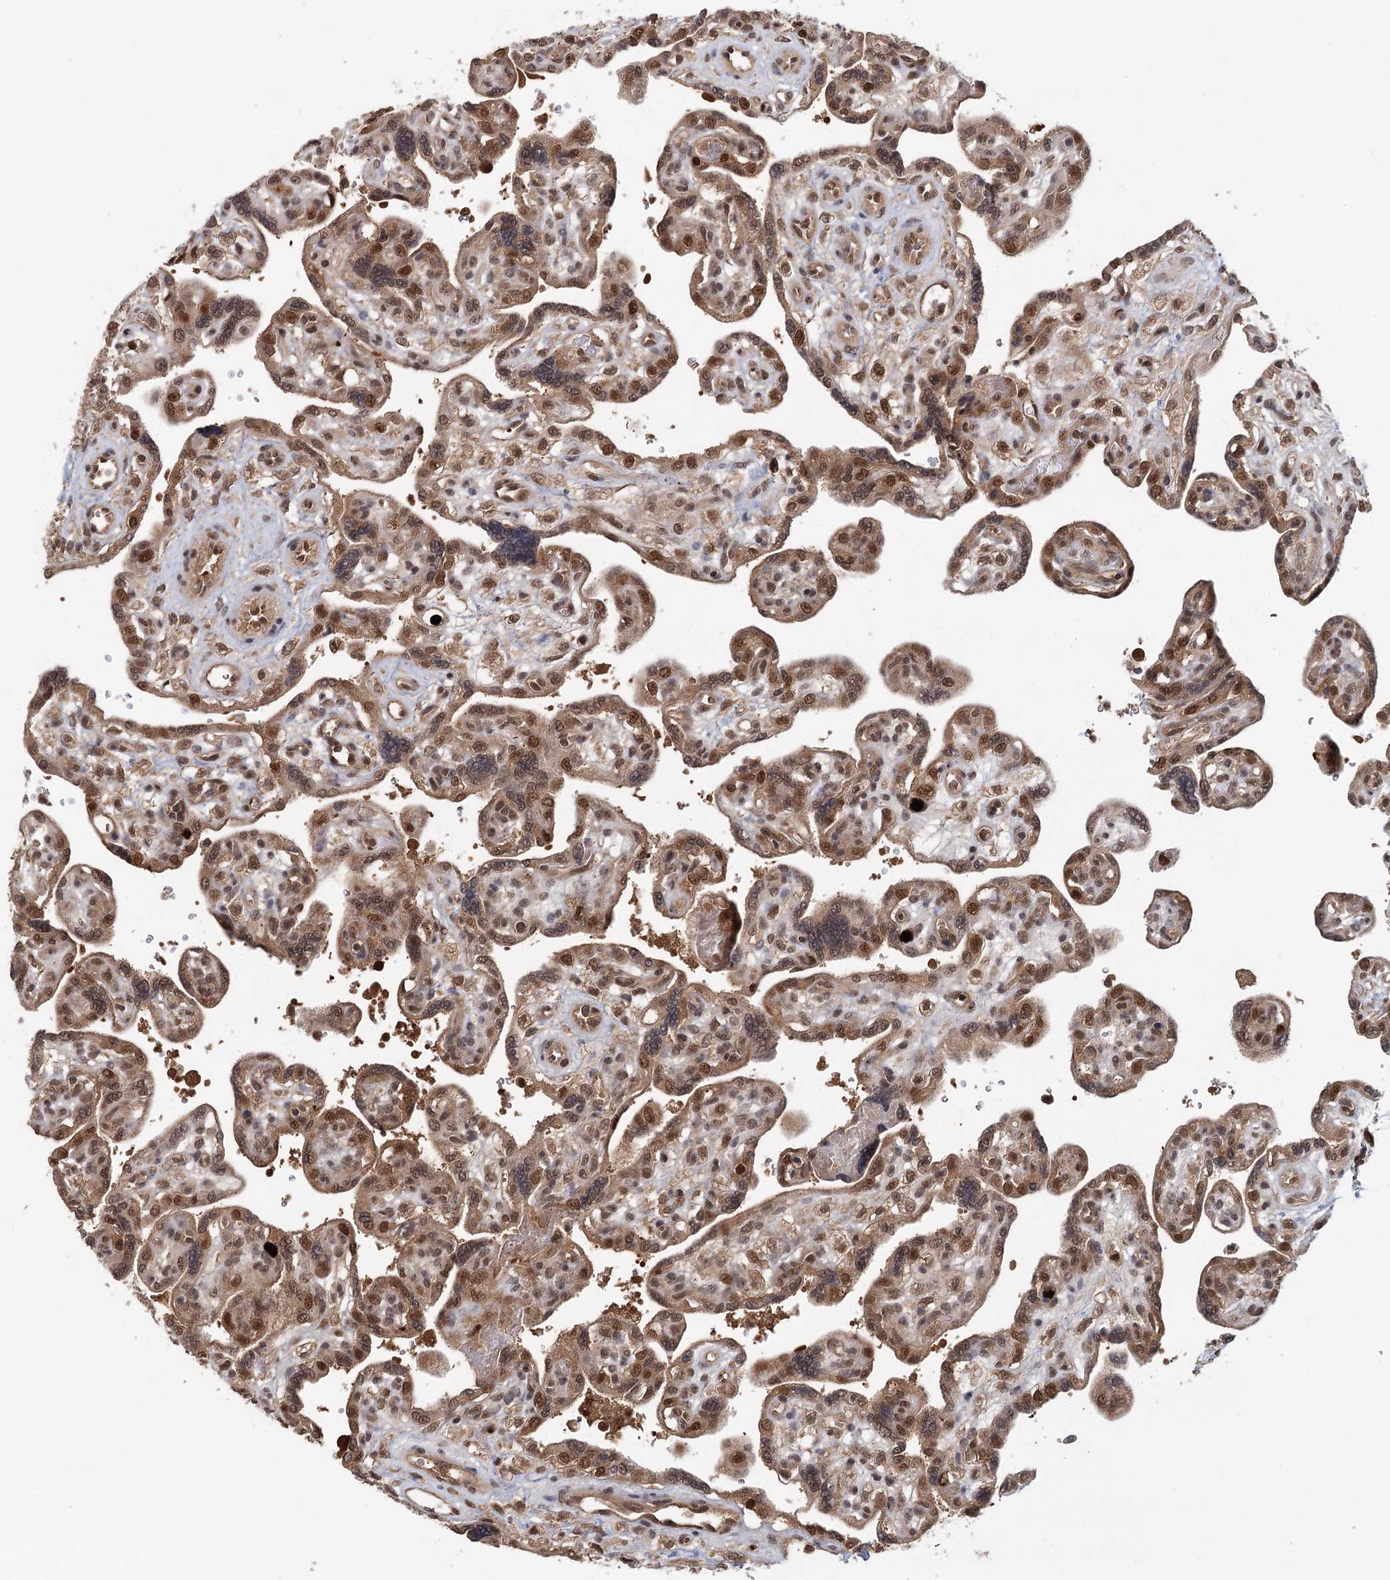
{"staining": {"intensity": "moderate", "quantity": ">75%", "location": "cytoplasmic/membranous,nuclear"}, "tissue": "placenta", "cell_type": "Trophoblastic cells", "image_type": "normal", "snomed": [{"axis": "morphology", "description": "Normal tissue, NOS"}, {"axis": "topography", "description": "Placenta"}], "caption": "Protein expression analysis of normal placenta shows moderate cytoplasmic/membranous,nuclear staining in approximately >75% of trophoblastic cells.", "gene": "N6AMT1", "patient": {"sex": "female", "age": 39}}